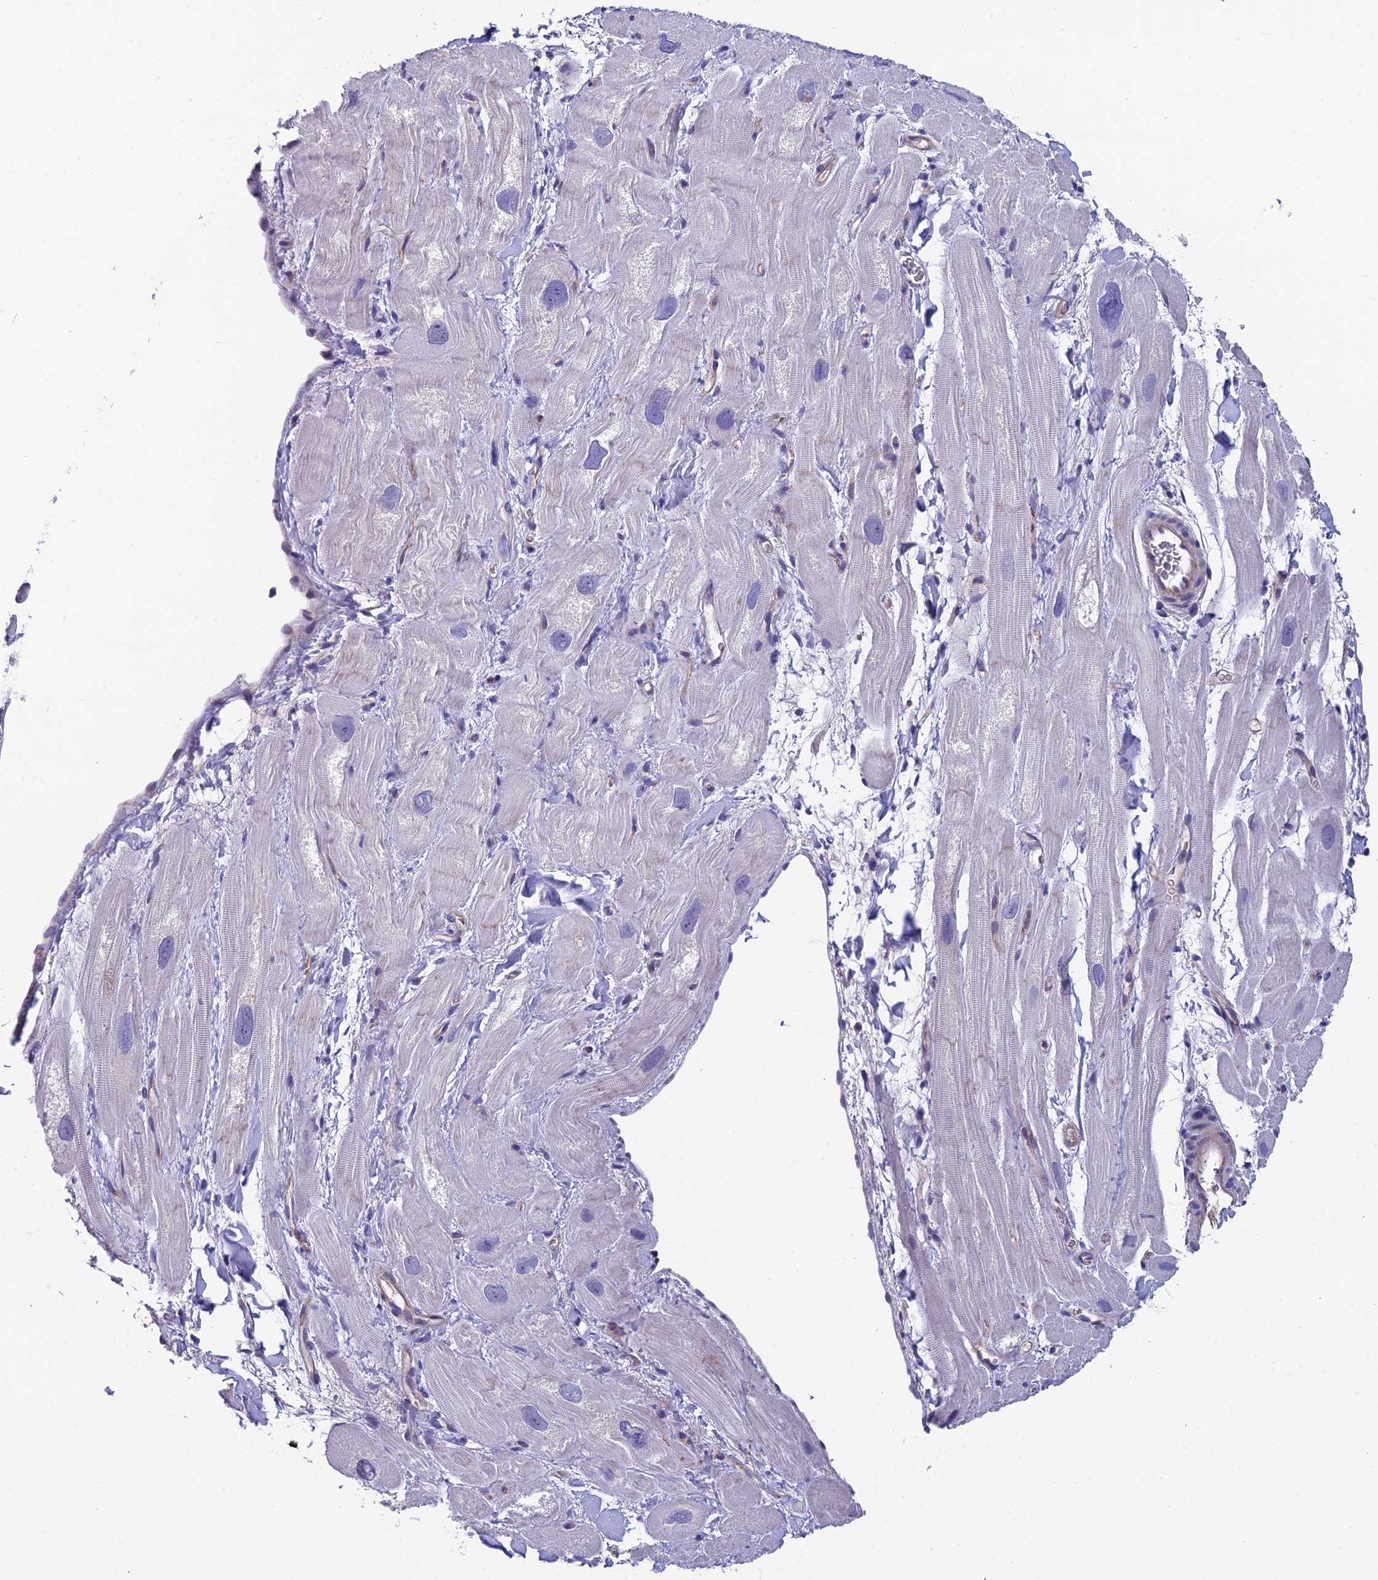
{"staining": {"intensity": "negative", "quantity": "none", "location": "none"}, "tissue": "heart muscle", "cell_type": "Cardiomyocytes", "image_type": "normal", "snomed": [{"axis": "morphology", "description": "Normal tissue, NOS"}, {"axis": "topography", "description": "Heart"}], "caption": "An immunohistochemistry micrograph of unremarkable heart muscle is shown. There is no staining in cardiomyocytes of heart muscle.", "gene": "MACIR", "patient": {"sex": "male", "age": 49}}